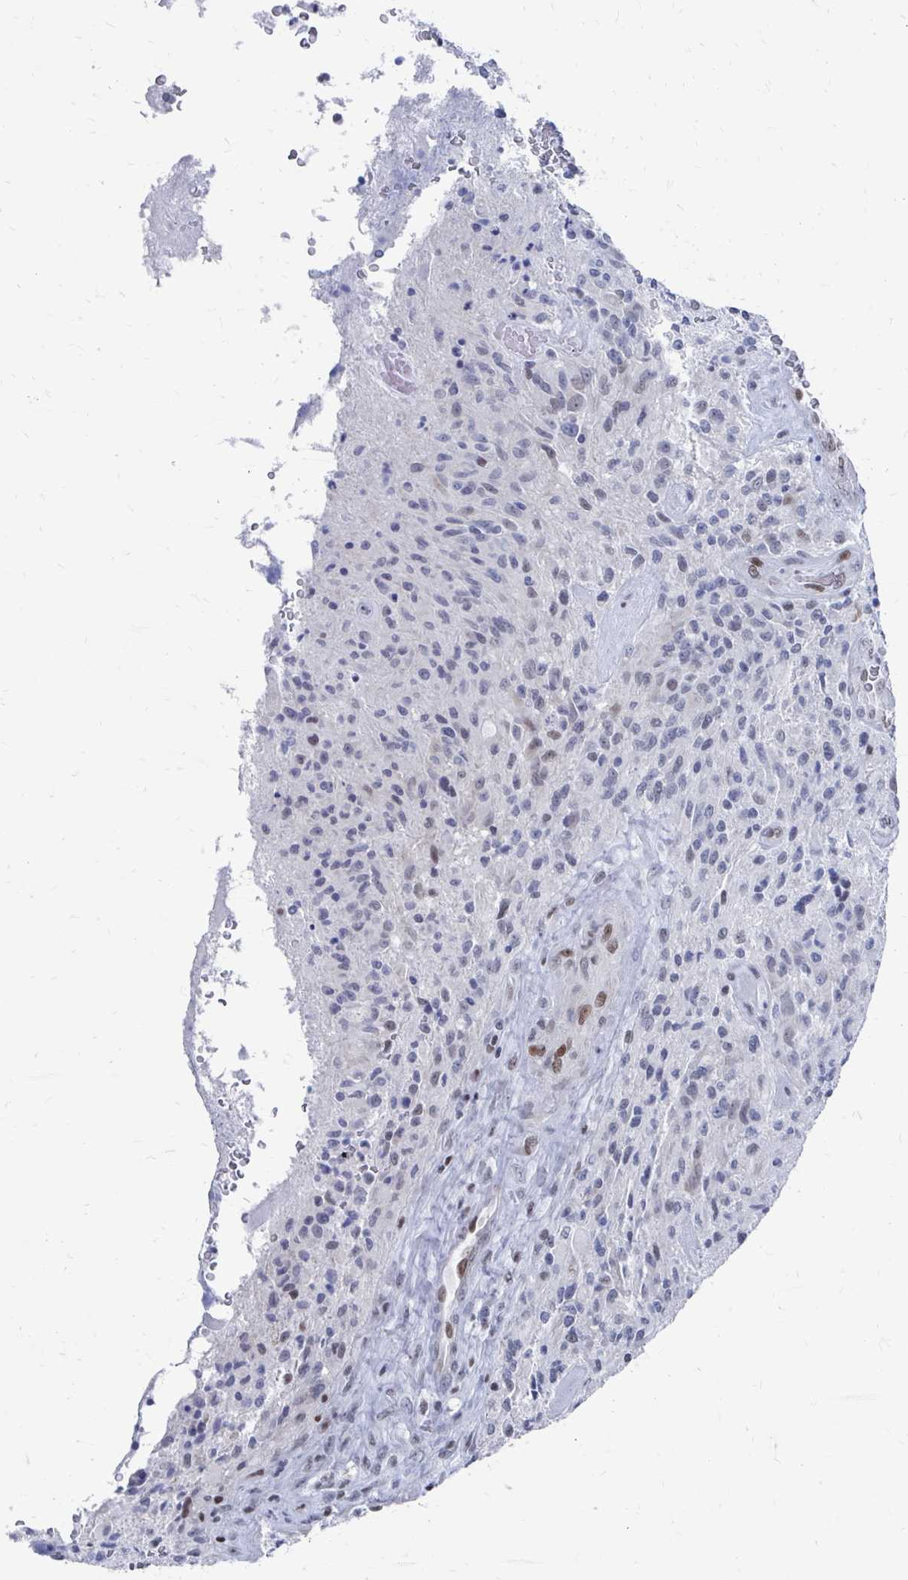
{"staining": {"intensity": "negative", "quantity": "none", "location": "none"}, "tissue": "glioma", "cell_type": "Tumor cells", "image_type": "cancer", "snomed": [{"axis": "morphology", "description": "Normal tissue, NOS"}, {"axis": "morphology", "description": "Glioma, malignant, High grade"}, {"axis": "topography", "description": "Cerebral cortex"}], "caption": "An immunohistochemistry (IHC) image of high-grade glioma (malignant) is shown. There is no staining in tumor cells of high-grade glioma (malignant). The staining was performed using DAB to visualize the protein expression in brown, while the nuclei were stained in blue with hematoxylin (Magnification: 20x).", "gene": "CDIN1", "patient": {"sex": "male", "age": 56}}